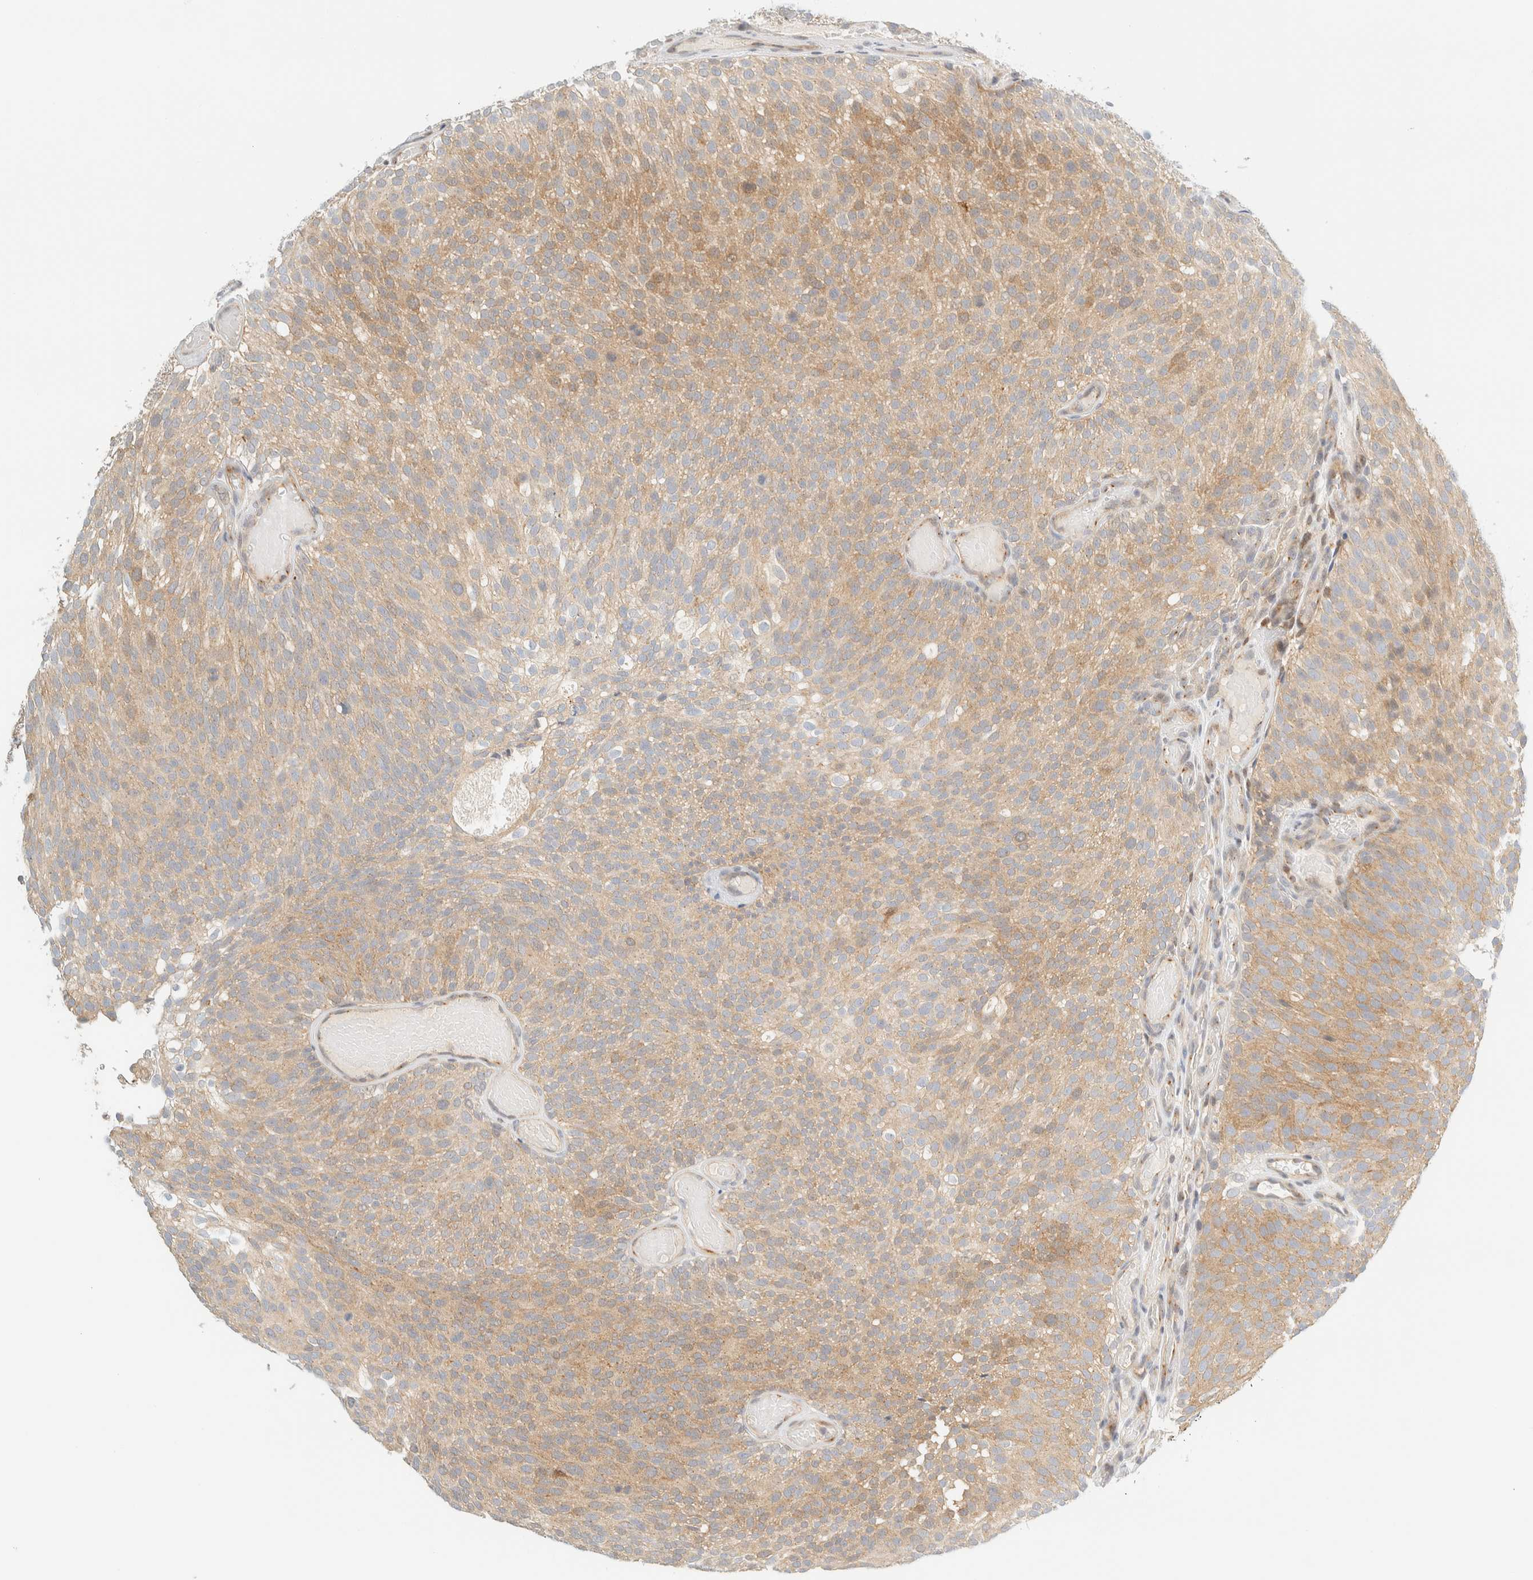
{"staining": {"intensity": "weak", "quantity": ">75%", "location": "cytoplasmic/membranous"}, "tissue": "urothelial cancer", "cell_type": "Tumor cells", "image_type": "cancer", "snomed": [{"axis": "morphology", "description": "Urothelial carcinoma, Low grade"}, {"axis": "topography", "description": "Urinary bladder"}], "caption": "Tumor cells reveal low levels of weak cytoplasmic/membranous staining in approximately >75% of cells in human urothelial cancer.", "gene": "PCYT2", "patient": {"sex": "male", "age": 78}}